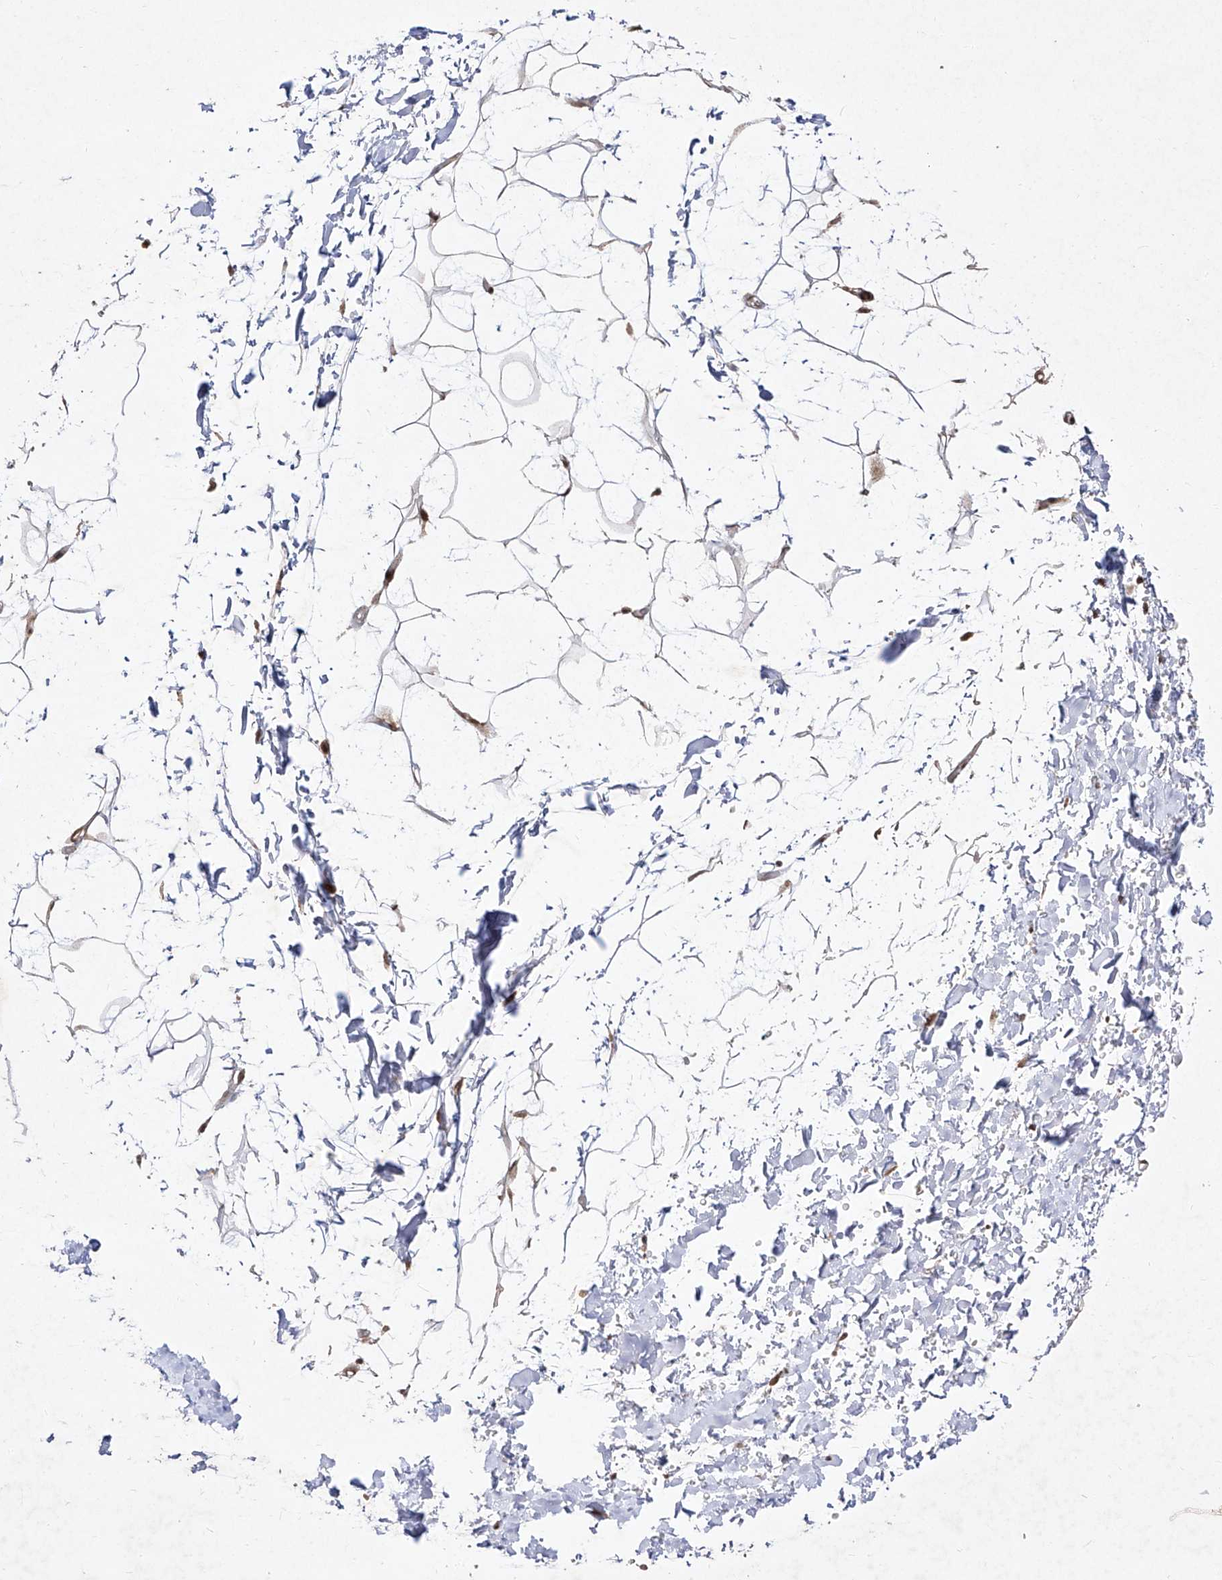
{"staining": {"intensity": "negative", "quantity": "none", "location": "none"}, "tissue": "adipose tissue", "cell_type": "Adipocytes", "image_type": "normal", "snomed": [{"axis": "morphology", "description": "Normal tissue, NOS"}, {"axis": "topography", "description": "Soft tissue"}], "caption": "A high-resolution photomicrograph shows immunohistochemistry staining of normal adipose tissue, which demonstrates no significant expression in adipocytes.", "gene": "SNRNP27", "patient": {"sex": "male", "age": 72}}